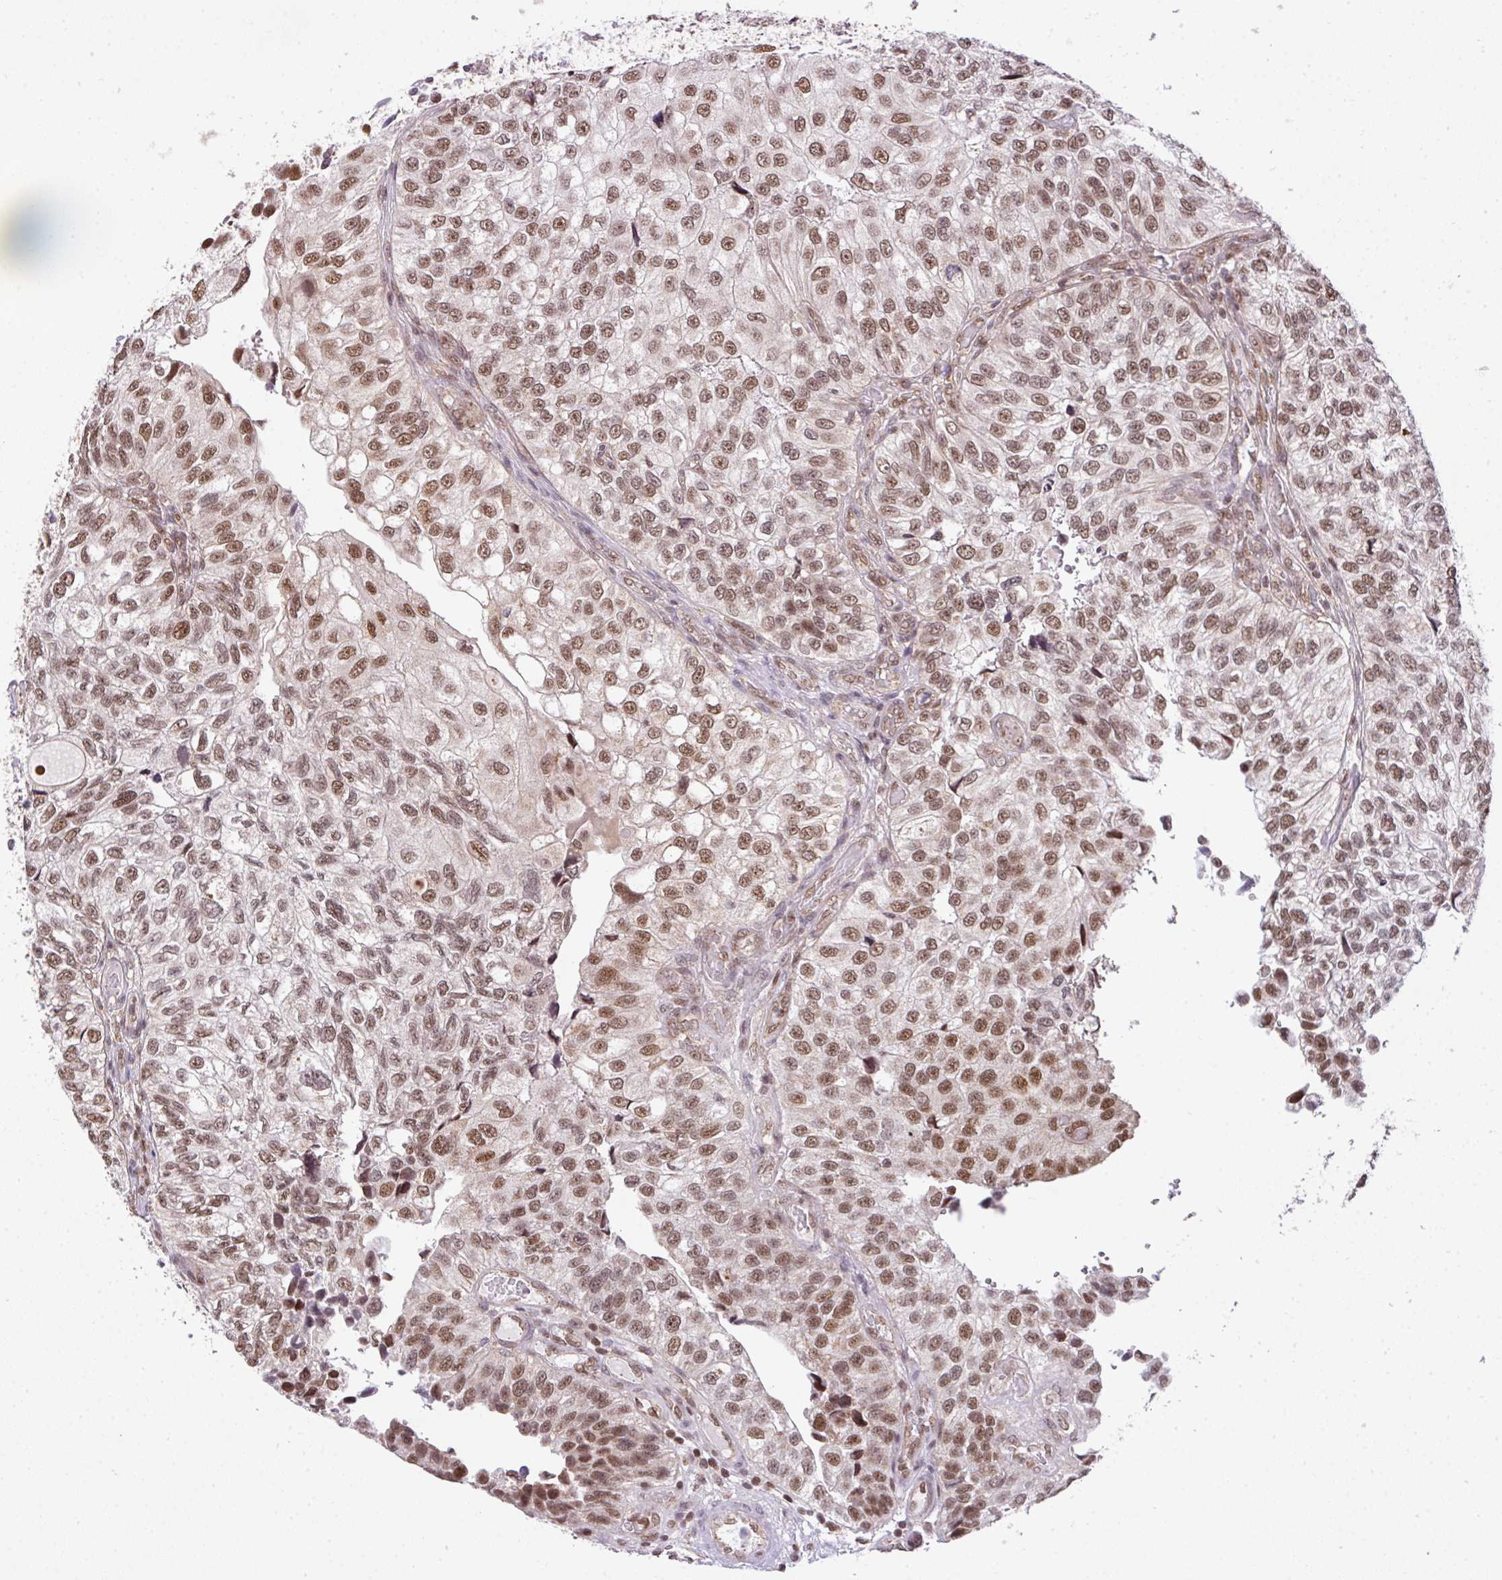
{"staining": {"intensity": "moderate", "quantity": ">75%", "location": "nuclear"}, "tissue": "urothelial cancer", "cell_type": "Tumor cells", "image_type": "cancer", "snomed": [{"axis": "morphology", "description": "Urothelial carcinoma, NOS"}, {"axis": "topography", "description": "Urinary bladder"}], "caption": "Tumor cells demonstrate medium levels of moderate nuclear expression in approximately >75% of cells in human urothelial cancer.", "gene": "PLK1", "patient": {"sex": "male", "age": 87}}